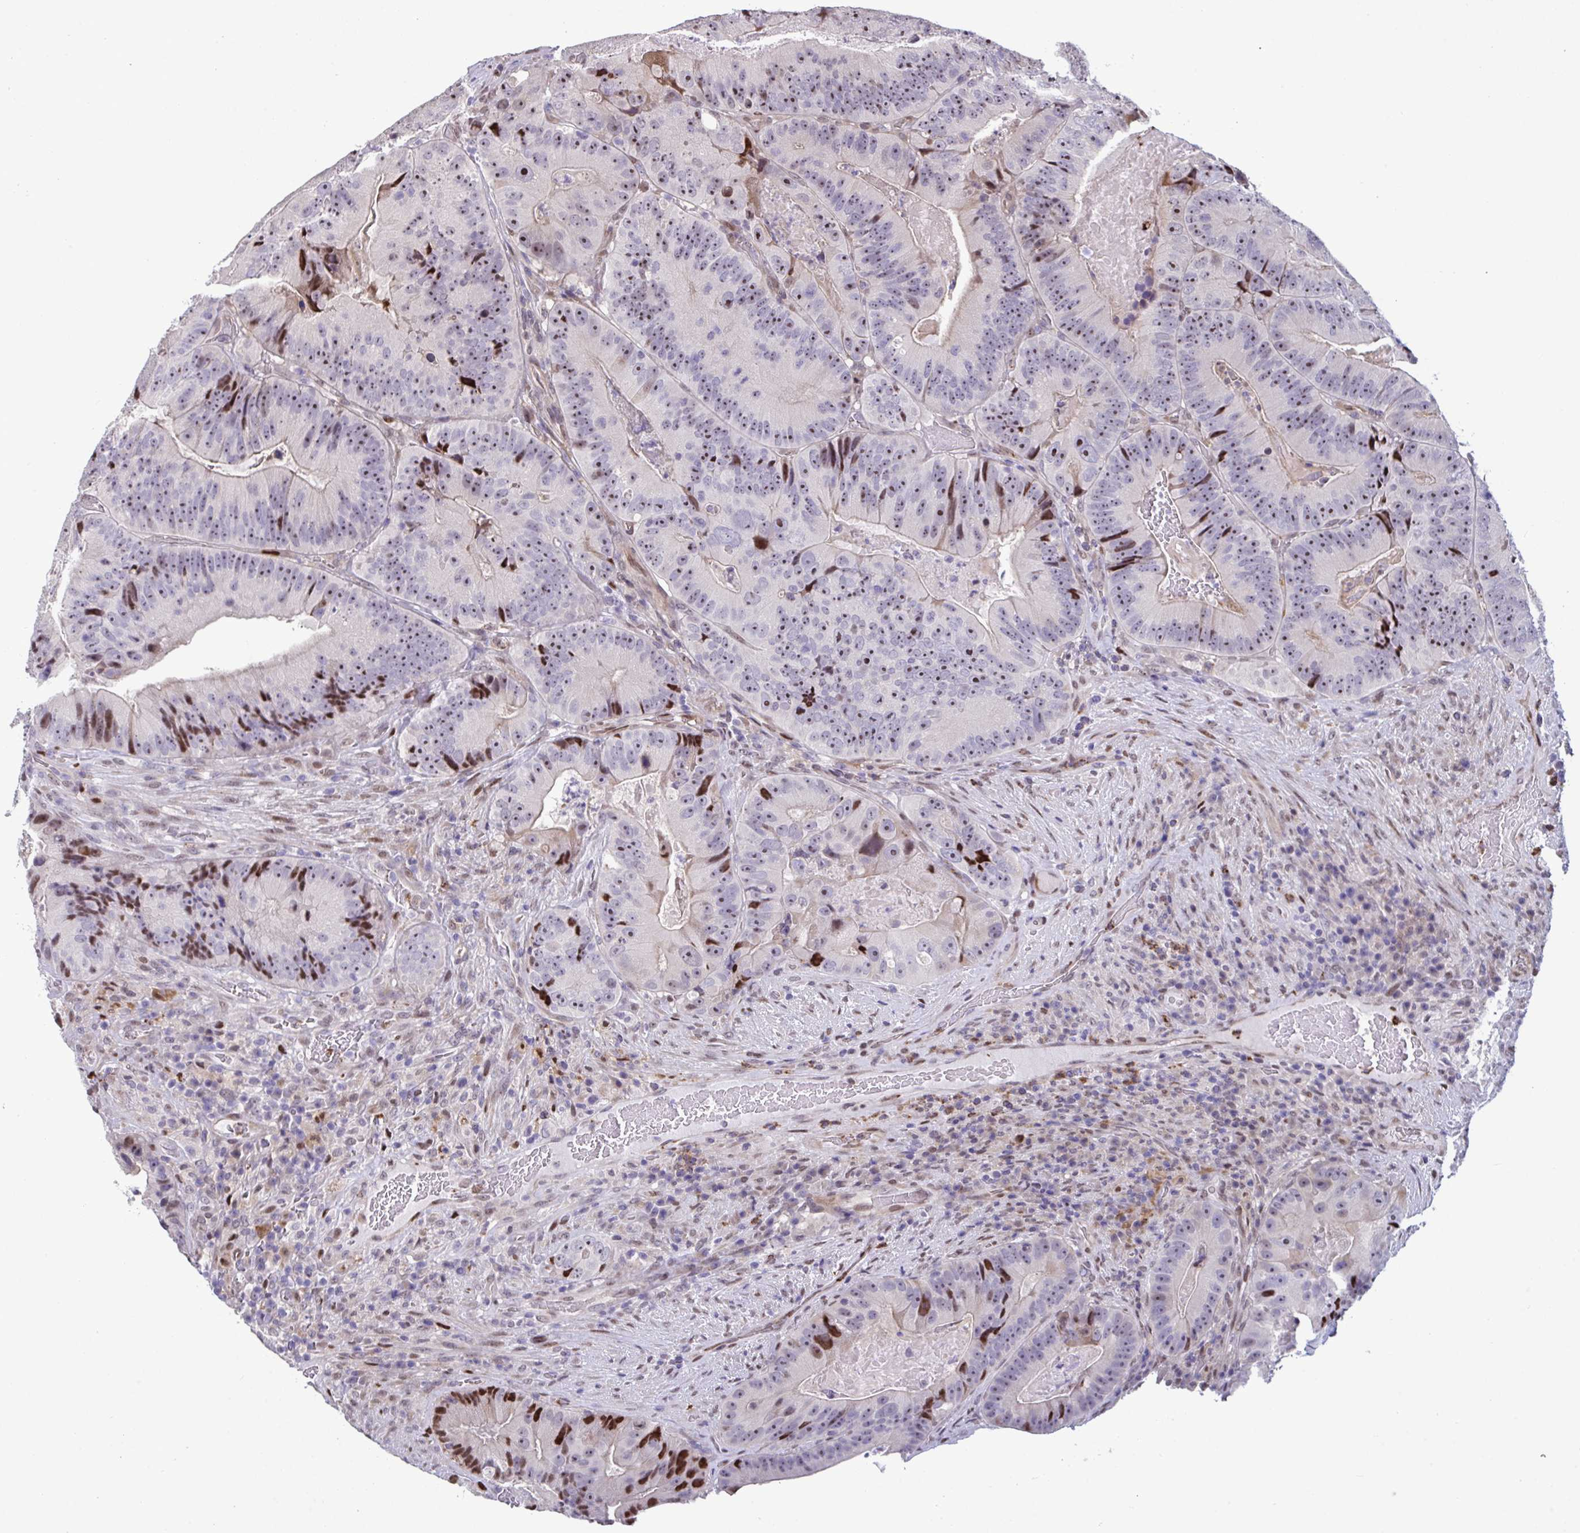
{"staining": {"intensity": "strong", "quantity": "25%-75%", "location": "nuclear"}, "tissue": "colorectal cancer", "cell_type": "Tumor cells", "image_type": "cancer", "snomed": [{"axis": "morphology", "description": "Adenocarcinoma, NOS"}, {"axis": "topography", "description": "Colon"}], "caption": "This image demonstrates colorectal cancer stained with immunohistochemistry (IHC) to label a protein in brown. The nuclear of tumor cells show strong positivity for the protein. Nuclei are counter-stained blue.", "gene": "PELI2", "patient": {"sex": "female", "age": 86}}